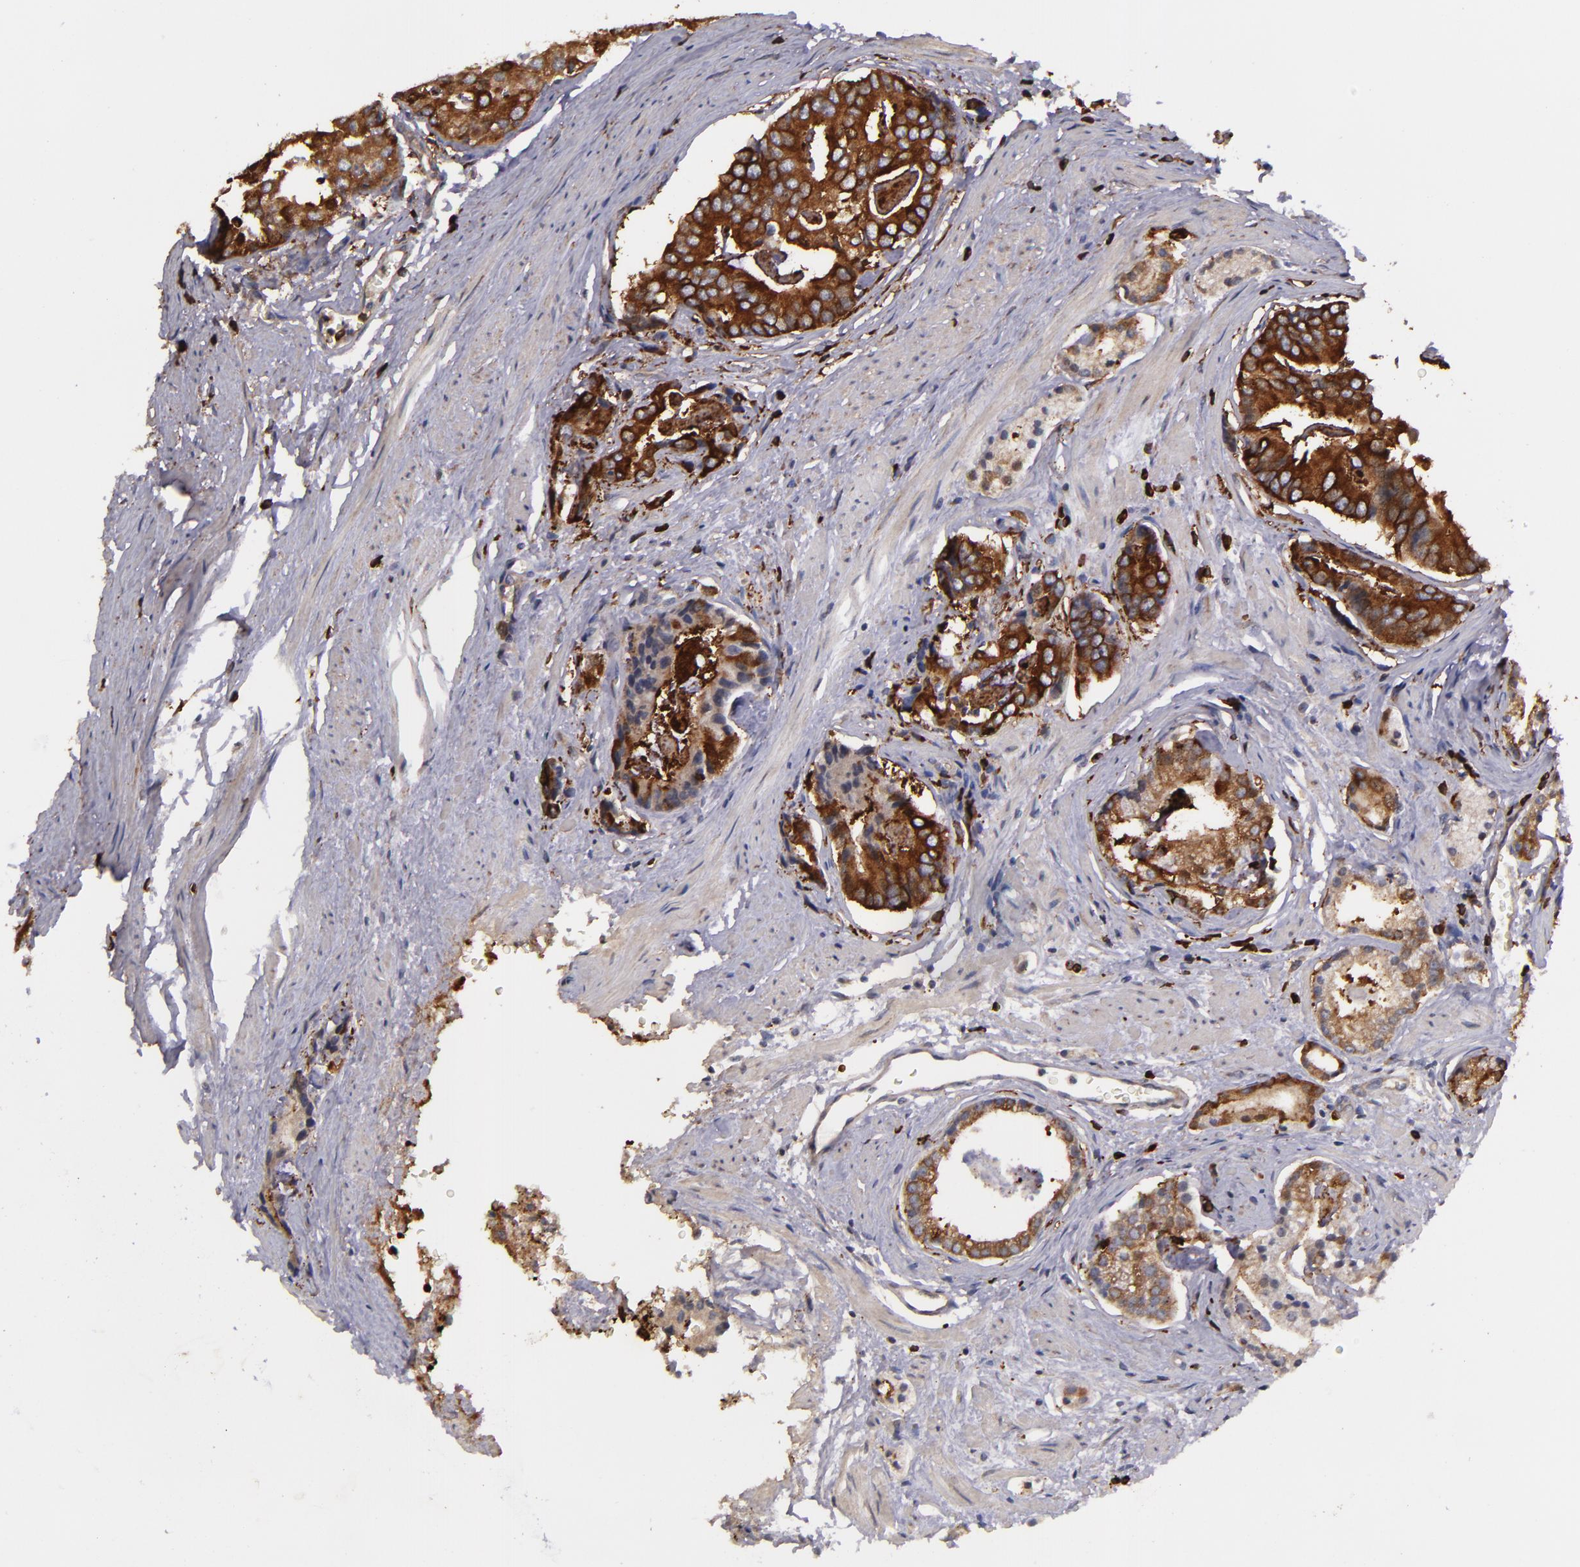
{"staining": {"intensity": "strong", "quantity": ">75%", "location": "cytoplasmic/membranous"}, "tissue": "prostate cancer", "cell_type": "Tumor cells", "image_type": "cancer", "snomed": [{"axis": "morphology", "description": "Adenocarcinoma, High grade"}, {"axis": "topography", "description": "Prostate"}], "caption": "Strong cytoplasmic/membranous protein positivity is identified in approximately >75% of tumor cells in adenocarcinoma (high-grade) (prostate).", "gene": "SLC9A3R1", "patient": {"sex": "male", "age": 56}}